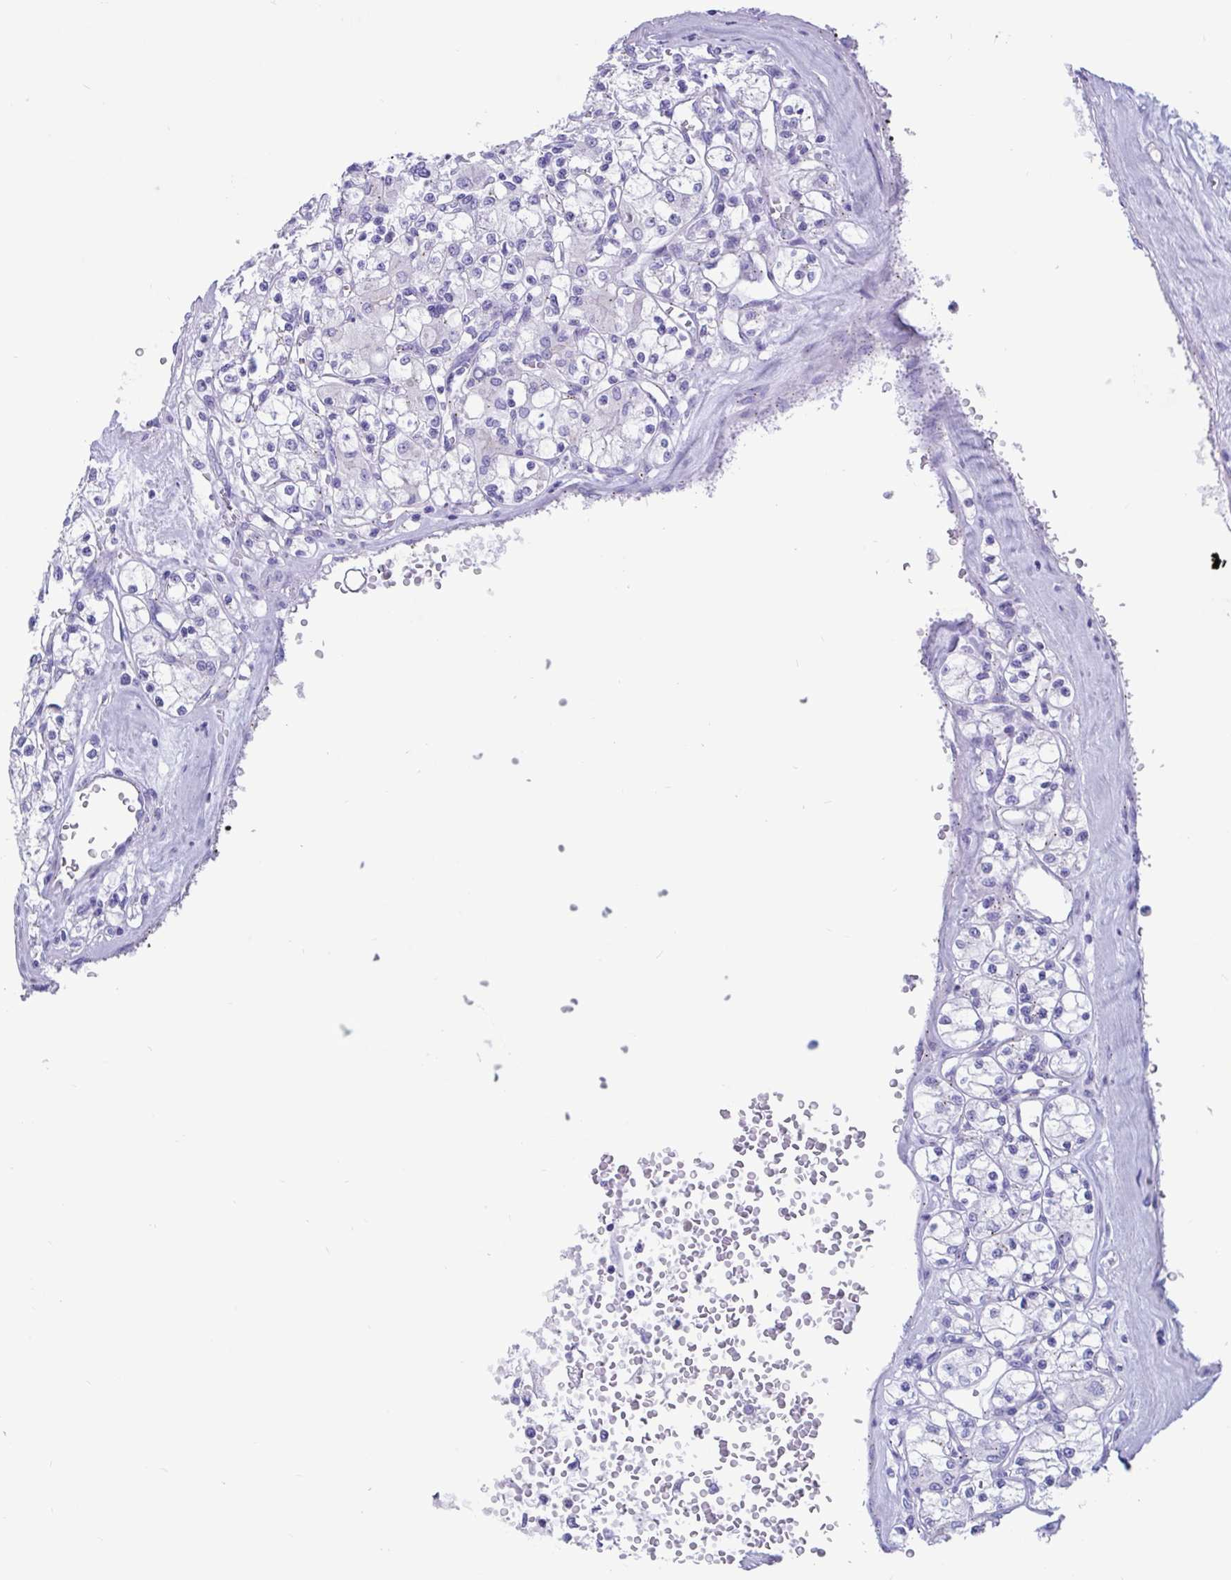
{"staining": {"intensity": "negative", "quantity": "none", "location": "none"}, "tissue": "renal cancer", "cell_type": "Tumor cells", "image_type": "cancer", "snomed": [{"axis": "morphology", "description": "Adenocarcinoma, NOS"}, {"axis": "topography", "description": "Kidney"}], "caption": "Immunohistochemical staining of renal adenocarcinoma reveals no significant positivity in tumor cells. (Brightfield microscopy of DAB immunohistochemistry at high magnification).", "gene": "RNASE3", "patient": {"sex": "female", "age": 59}}